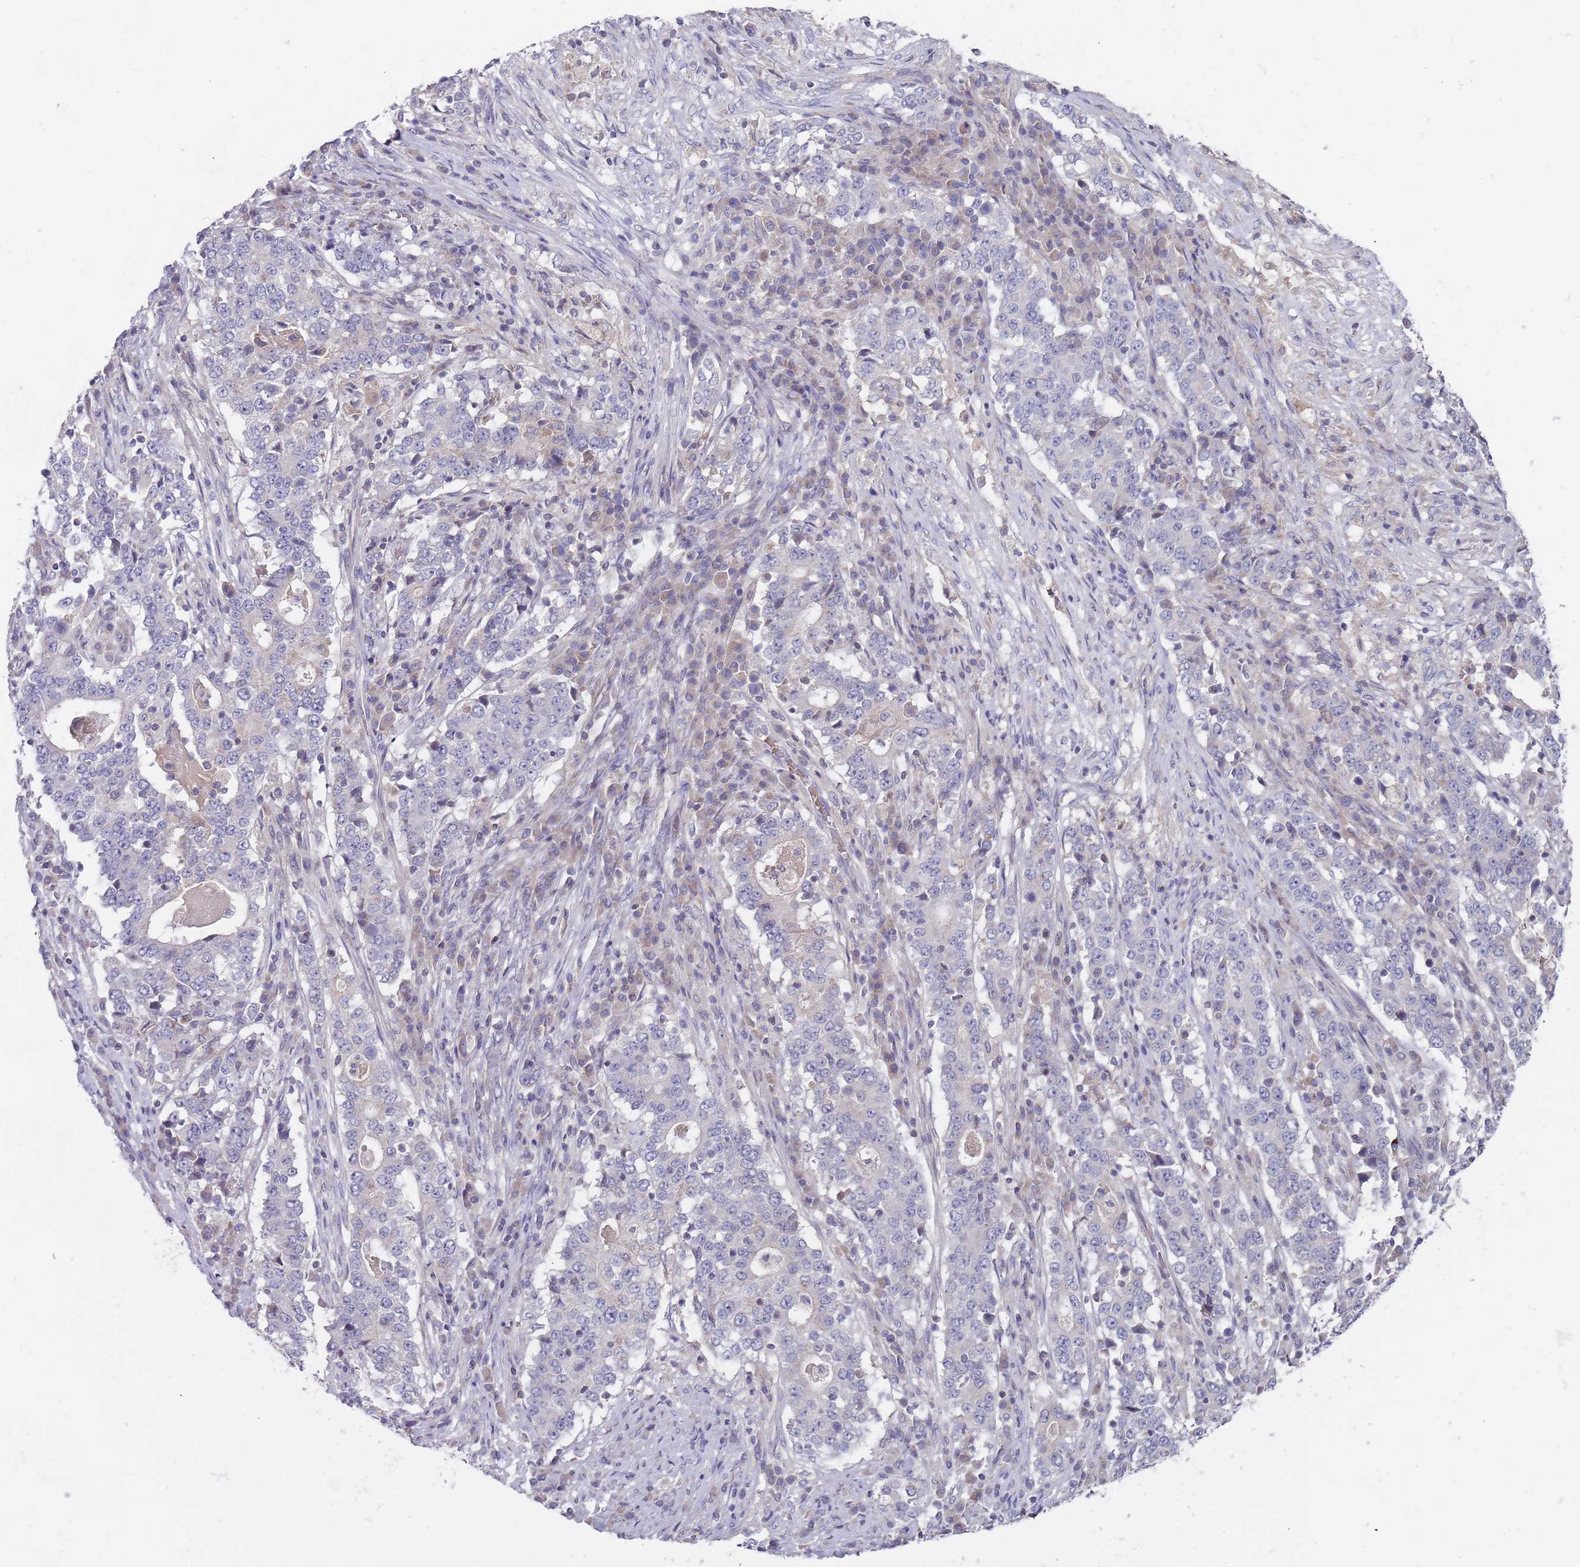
{"staining": {"intensity": "negative", "quantity": "none", "location": "none"}, "tissue": "stomach cancer", "cell_type": "Tumor cells", "image_type": "cancer", "snomed": [{"axis": "morphology", "description": "Adenocarcinoma, NOS"}, {"axis": "topography", "description": "Stomach"}], "caption": "Immunohistochemical staining of adenocarcinoma (stomach) reveals no significant staining in tumor cells.", "gene": "PRAC1", "patient": {"sex": "male", "age": 59}}